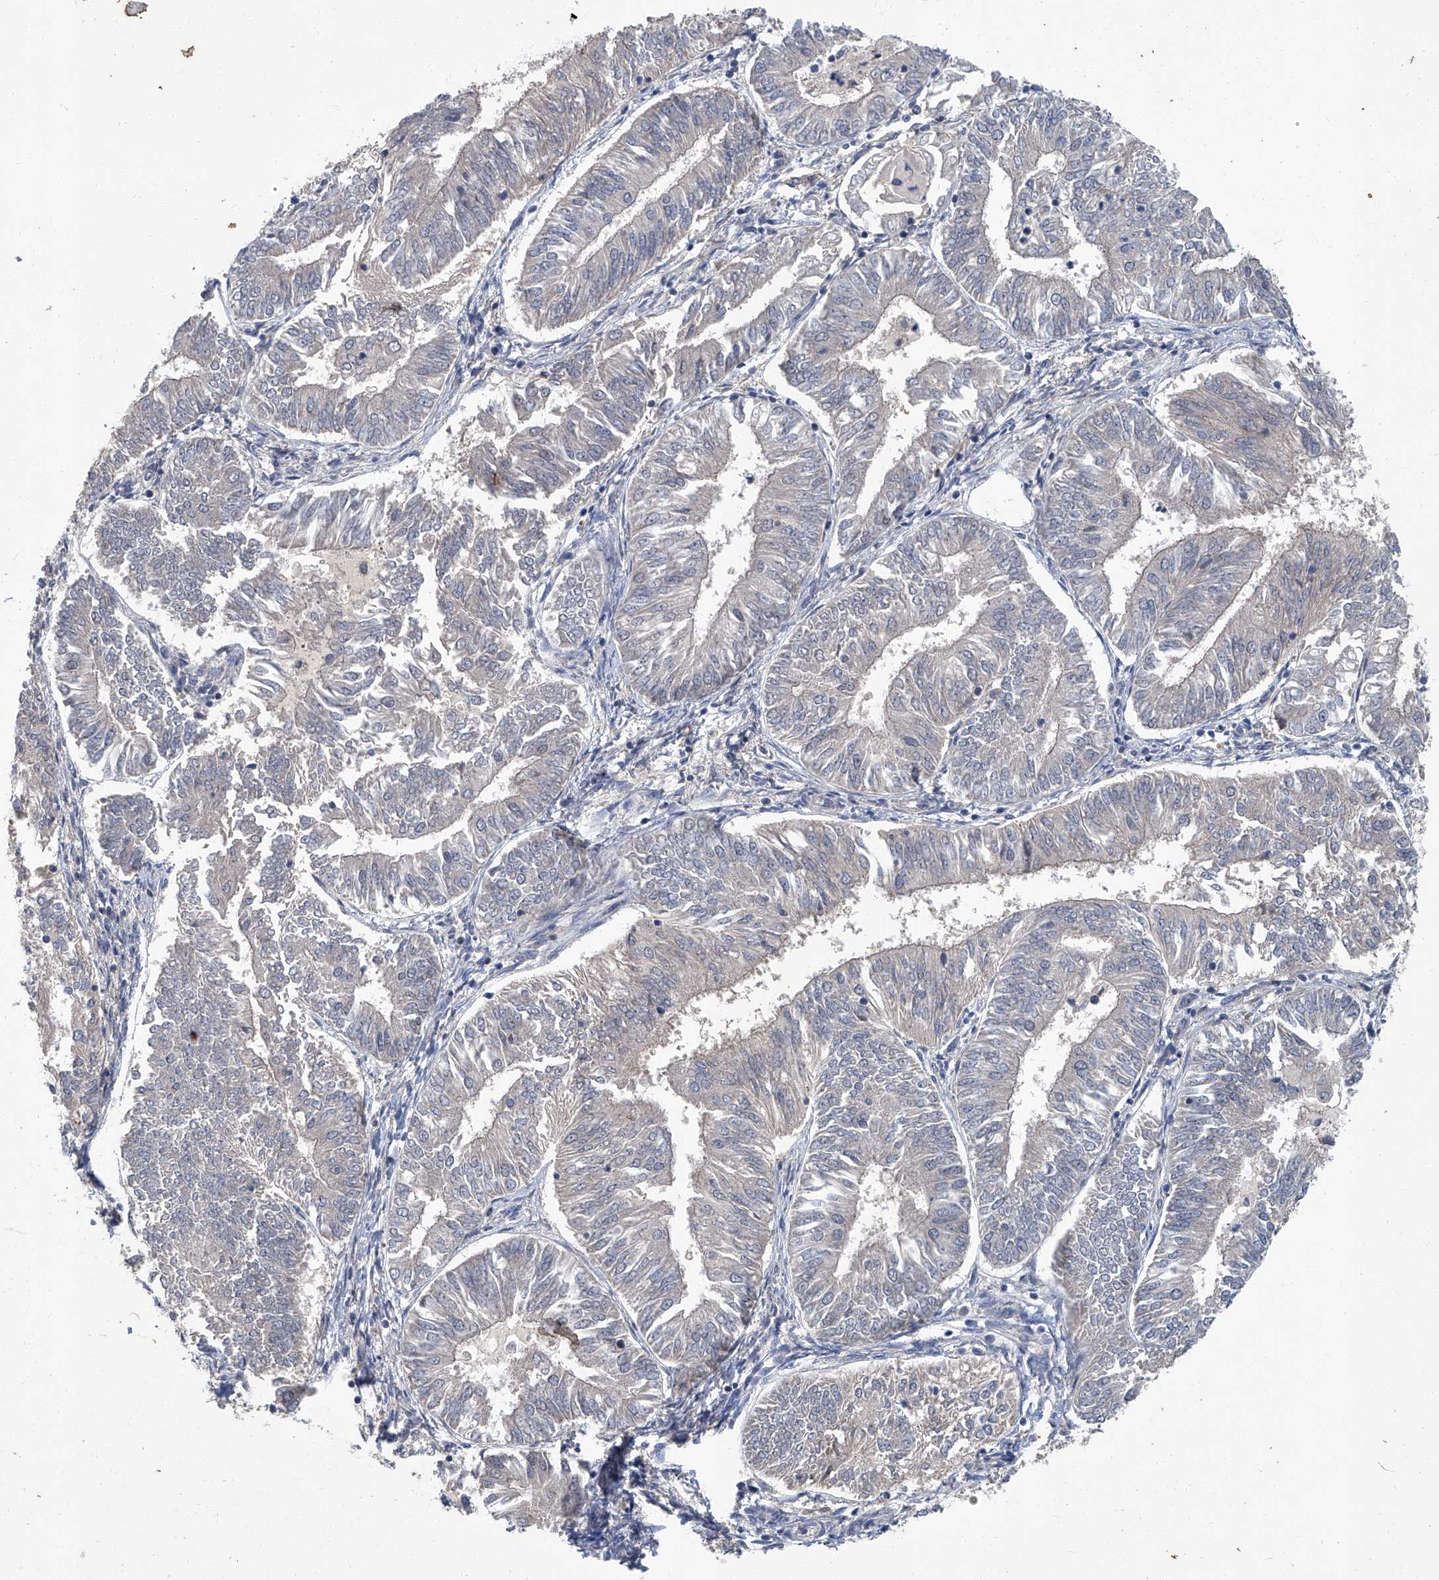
{"staining": {"intensity": "negative", "quantity": "none", "location": "none"}, "tissue": "endometrial cancer", "cell_type": "Tumor cells", "image_type": "cancer", "snomed": [{"axis": "morphology", "description": "Adenocarcinoma, NOS"}, {"axis": "topography", "description": "Endometrium"}], "caption": "Protein analysis of endometrial adenocarcinoma demonstrates no significant expression in tumor cells.", "gene": "ANKRD34A", "patient": {"sex": "female", "age": 58}}